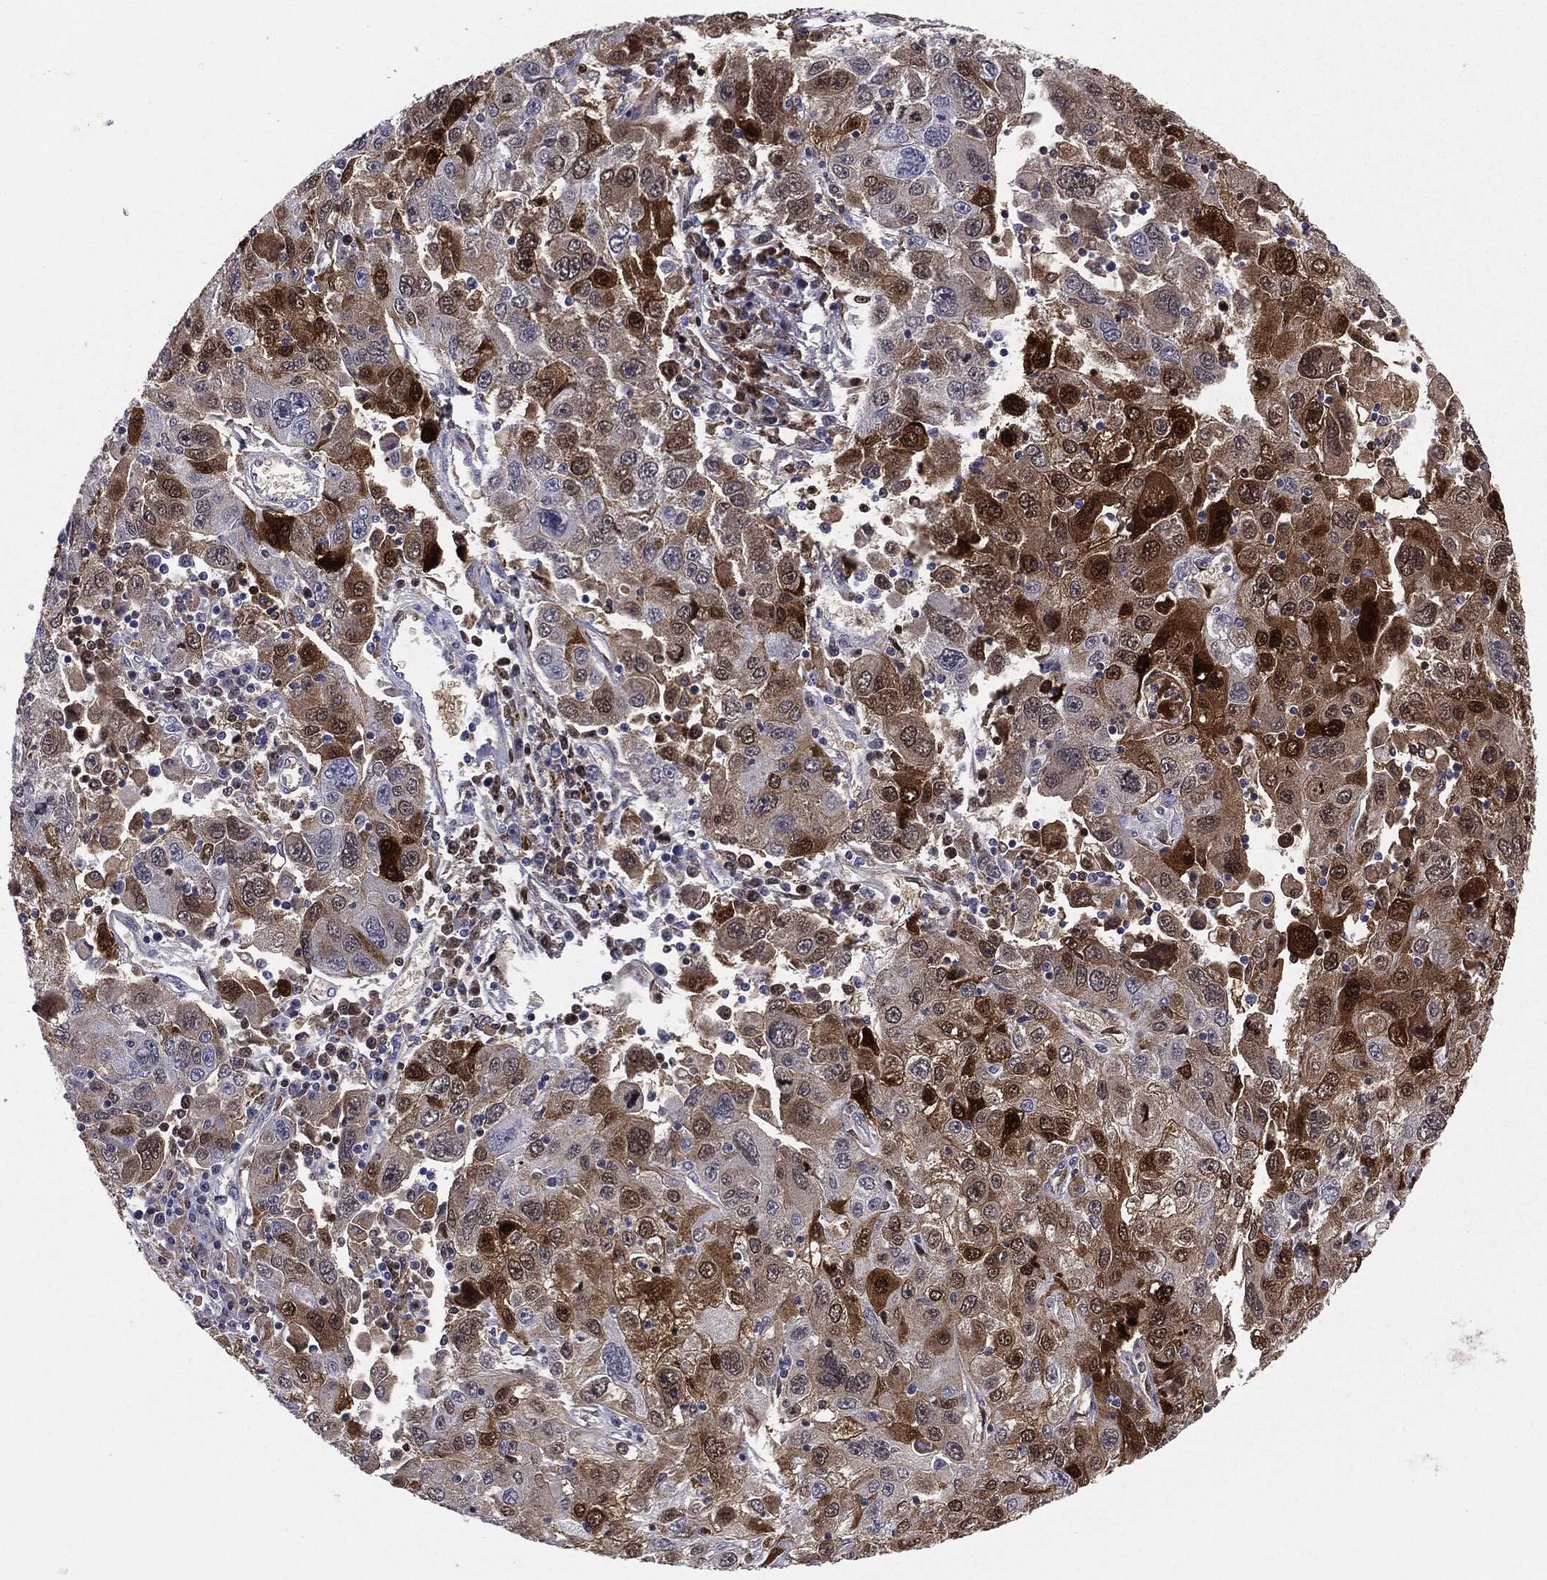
{"staining": {"intensity": "strong", "quantity": "25%-75%", "location": "cytoplasmic/membranous,nuclear"}, "tissue": "stomach cancer", "cell_type": "Tumor cells", "image_type": "cancer", "snomed": [{"axis": "morphology", "description": "Adenocarcinoma, NOS"}, {"axis": "topography", "description": "Stomach"}], "caption": "Adenocarcinoma (stomach) tissue shows strong cytoplasmic/membranous and nuclear expression in about 25%-75% of tumor cells, visualized by immunohistochemistry.", "gene": "SERPINB4", "patient": {"sex": "male", "age": 56}}